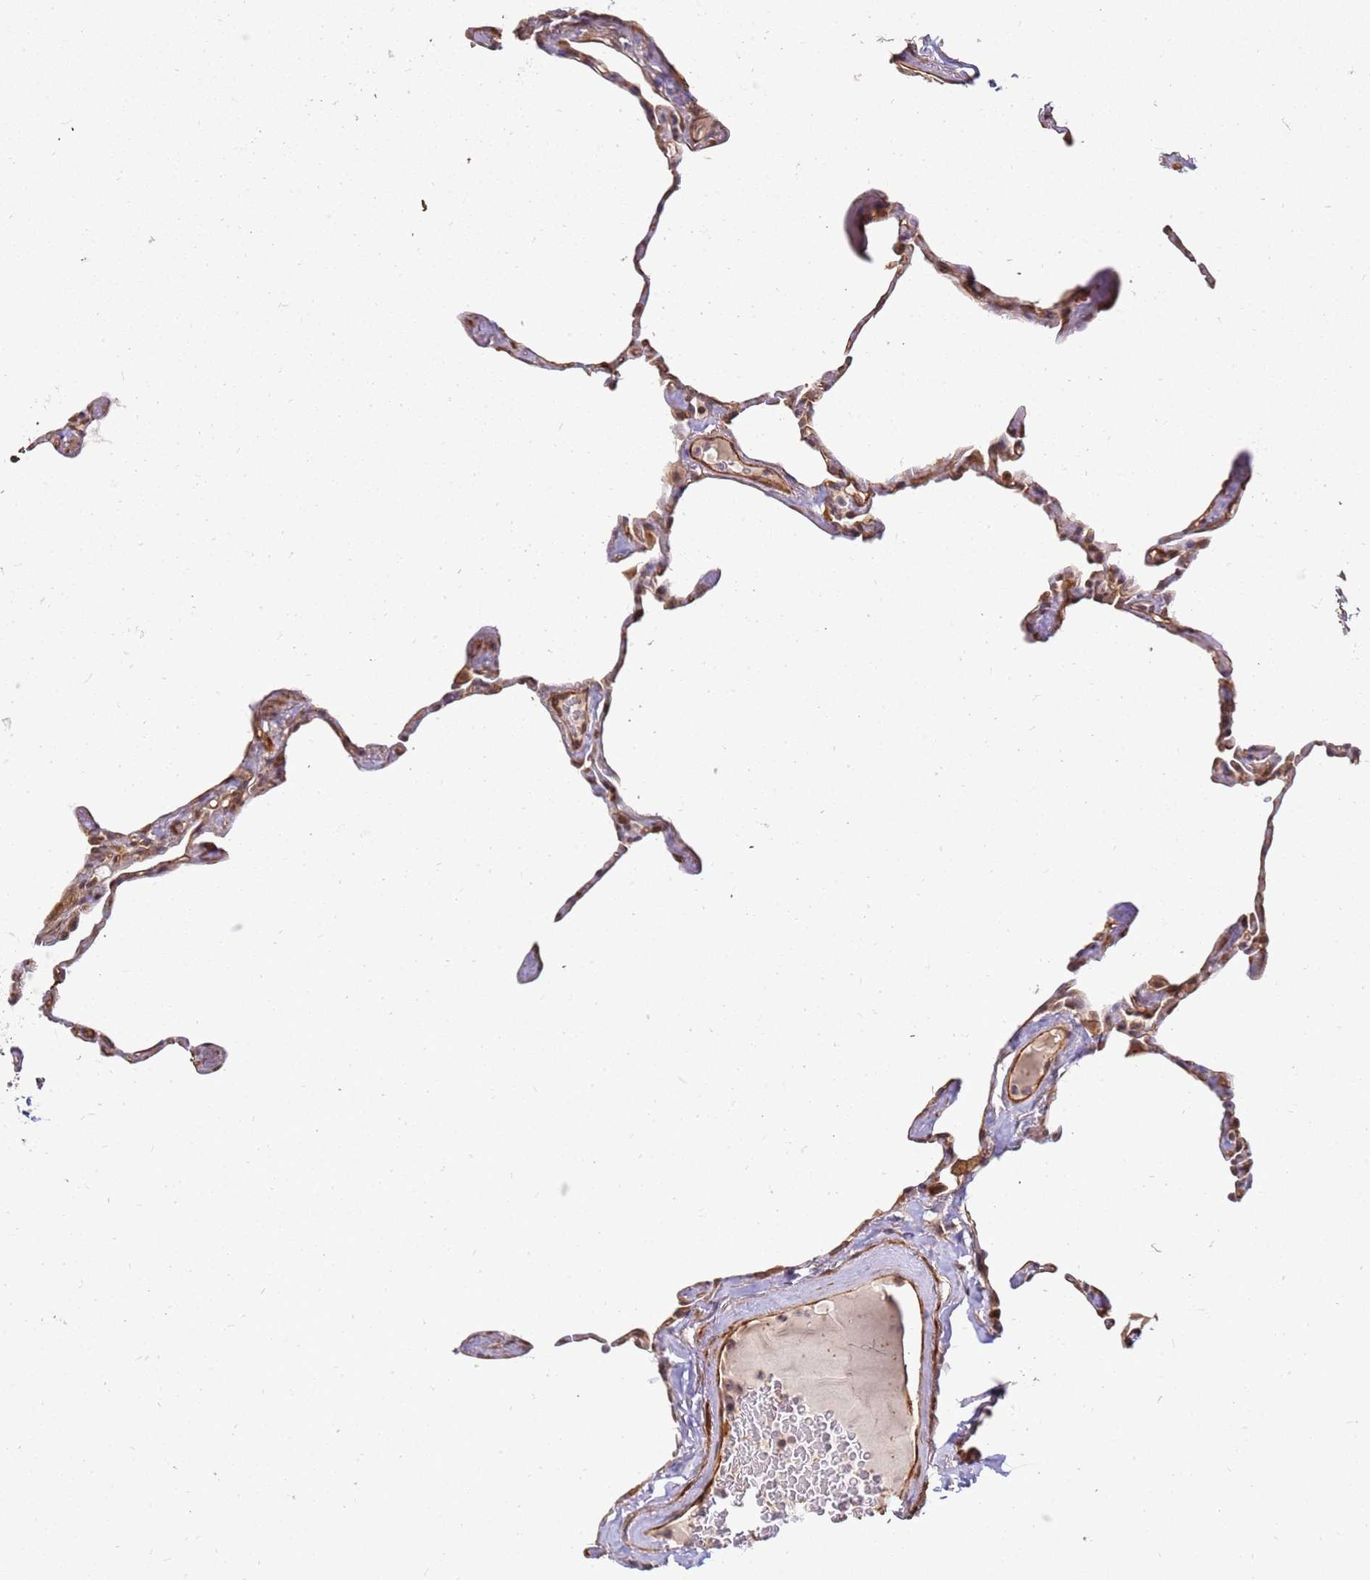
{"staining": {"intensity": "moderate", "quantity": ">75%", "location": "cytoplasmic/membranous,nuclear"}, "tissue": "lung", "cell_type": "Alveolar cells", "image_type": "normal", "snomed": [{"axis": "morphology", "description": "Normal tissue, NOS"}, {"axis": "topography", "description": "Lung"}], "caption": "Immunohistochemical staining of unremarkable lung reveals moderate cytoplasmic/membranous,nuclear protein positivity in about >75% of alveolar cells.", "gene": "ST18", "patient": {"sex": "male", "age": 65}}